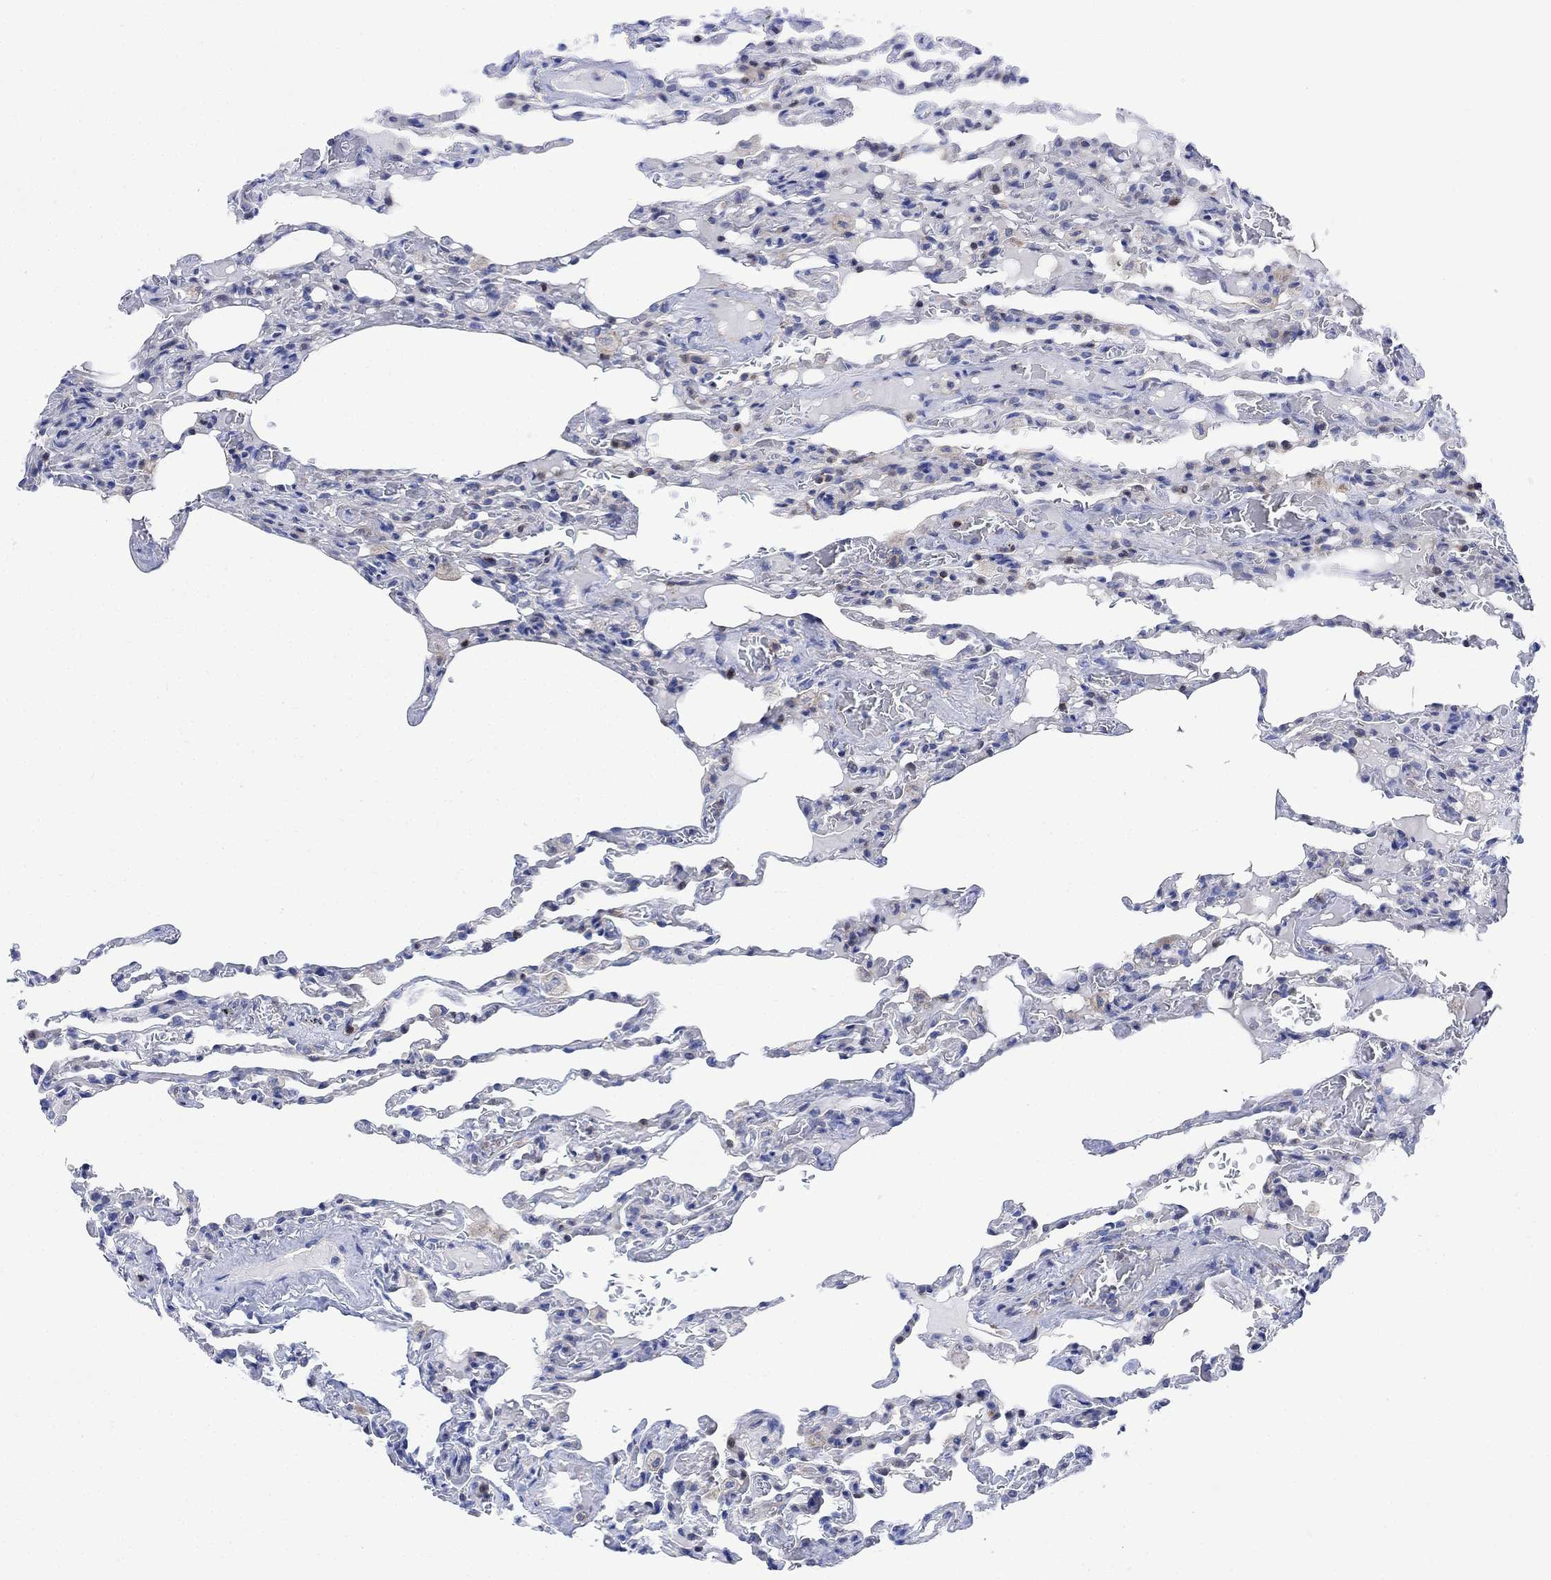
{"staining": {"intensity": "negative", "quantity": "none", "location": "none"}, "tissue": "lung", "cell_type": "Alveolar cells", "image_type": "normal", "snomed": [{"axis": "morphology", "description": "Normal tissue, NOS"}, {"axis": "topography", "description": "Lung"}], "caption": "Alveolar cells are negative for protein expression in unremarkable human lung. The staining was performed using DAB (3,3'-diaminobenzidine) to visualize the protein expression in brown, while the nuclei were stained in blue with hematoxylin (Magnification: 20x).", "gene": "ARSK", "patient": {"sex": "female", "age": 43}}